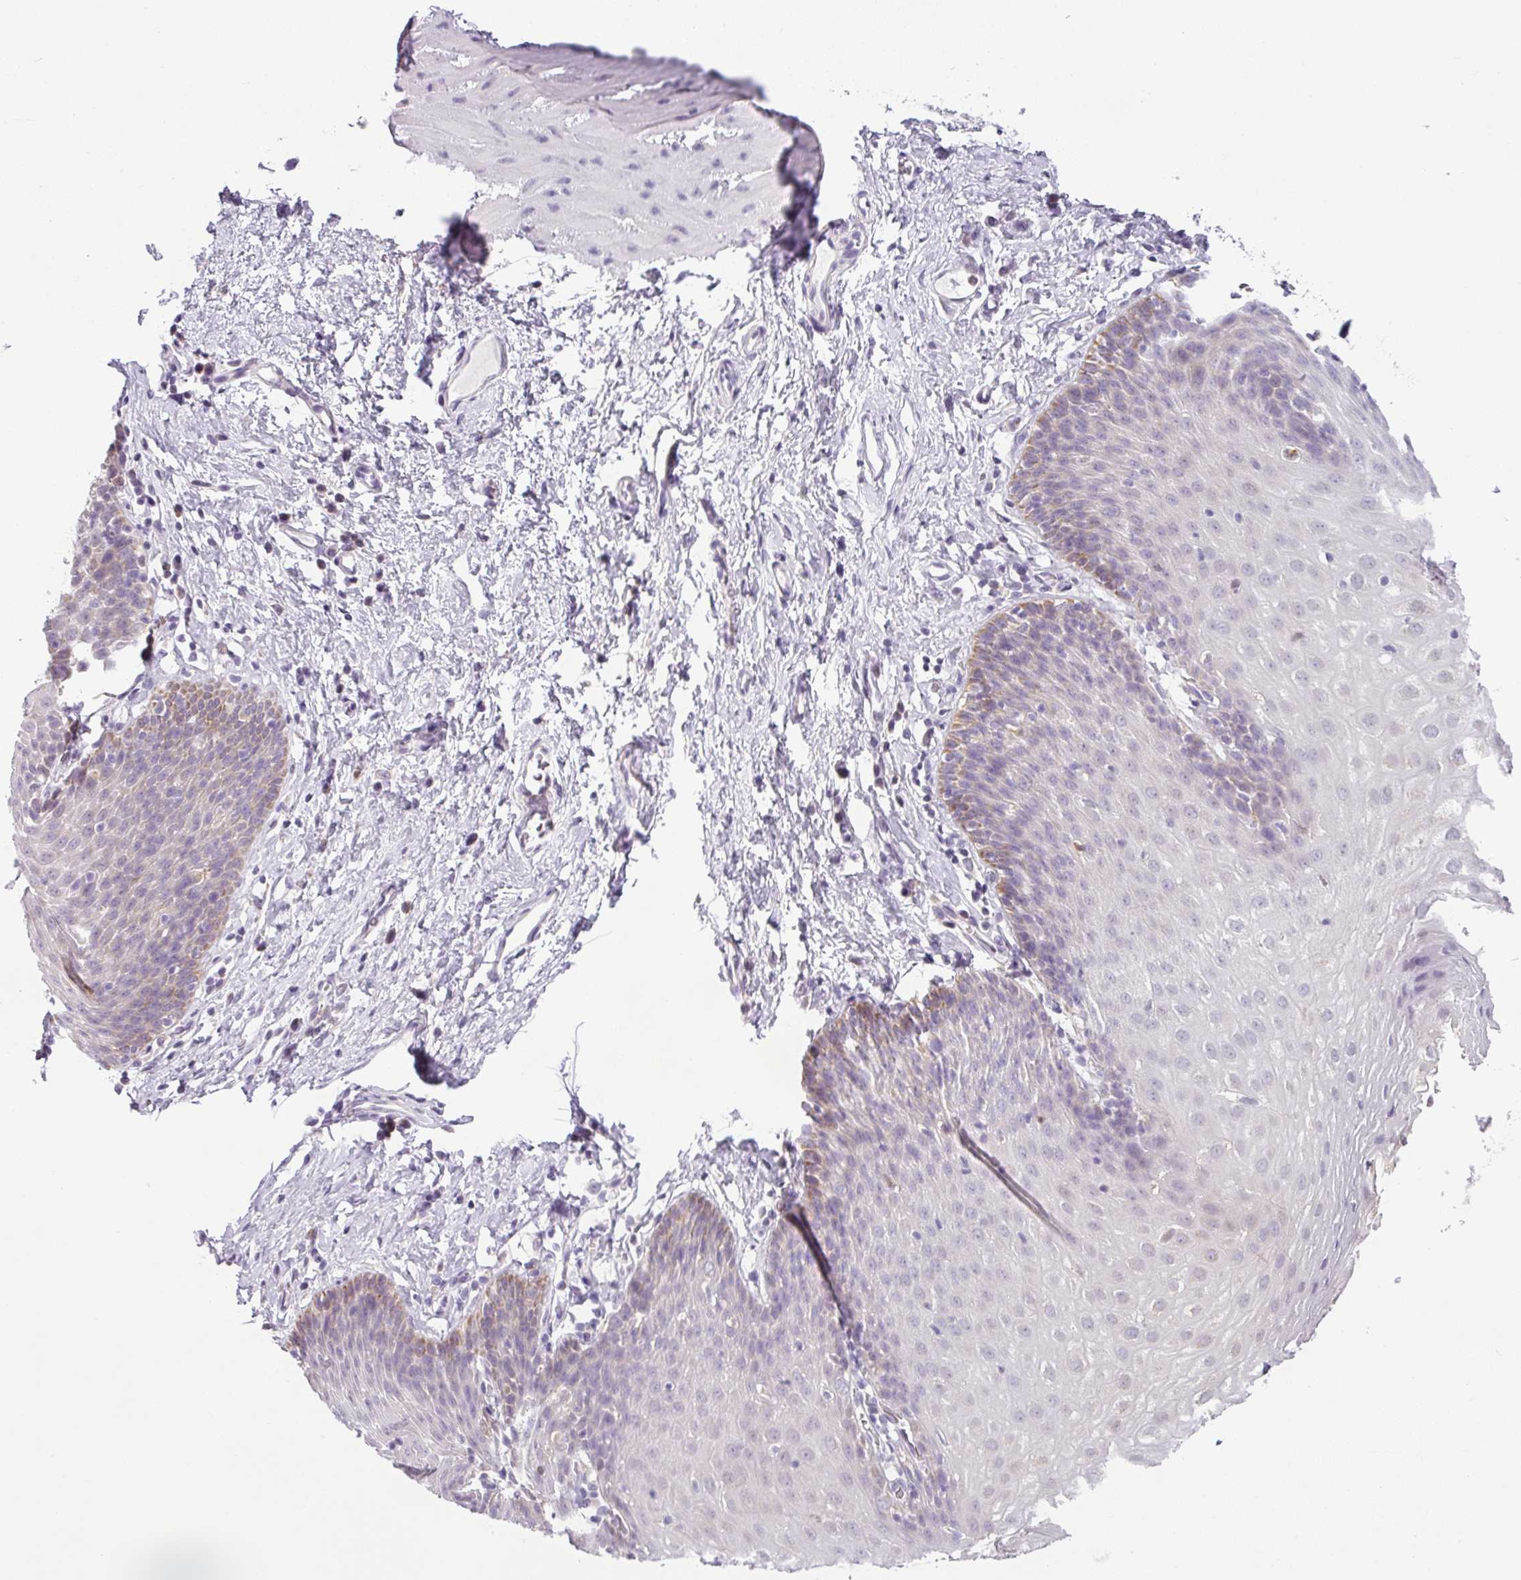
{"staining": {"intensity": "moderate", "quantity": "<25%", "location": "cytoplasmic/membranous"}, "tissue": "esophagus", "cell_type": "Squamous epithelial cells", "image_type": "normal", "snomed": [{"axis": "morphology", "description": "Normal tissue, NOS"}, {"axis": "topography", "description": "Esophagus"}], "caption": "This photomicrograph demonstrates normal esophagus stained with IHC to label a protein in brown. The cytoplasmic/membranous of squamous epithelial cells show moderate positivity for the protein. Nuclei are counter-stained blue.", "gene": "HMCN2", "patient": {"sex": "female", "age": 61}}